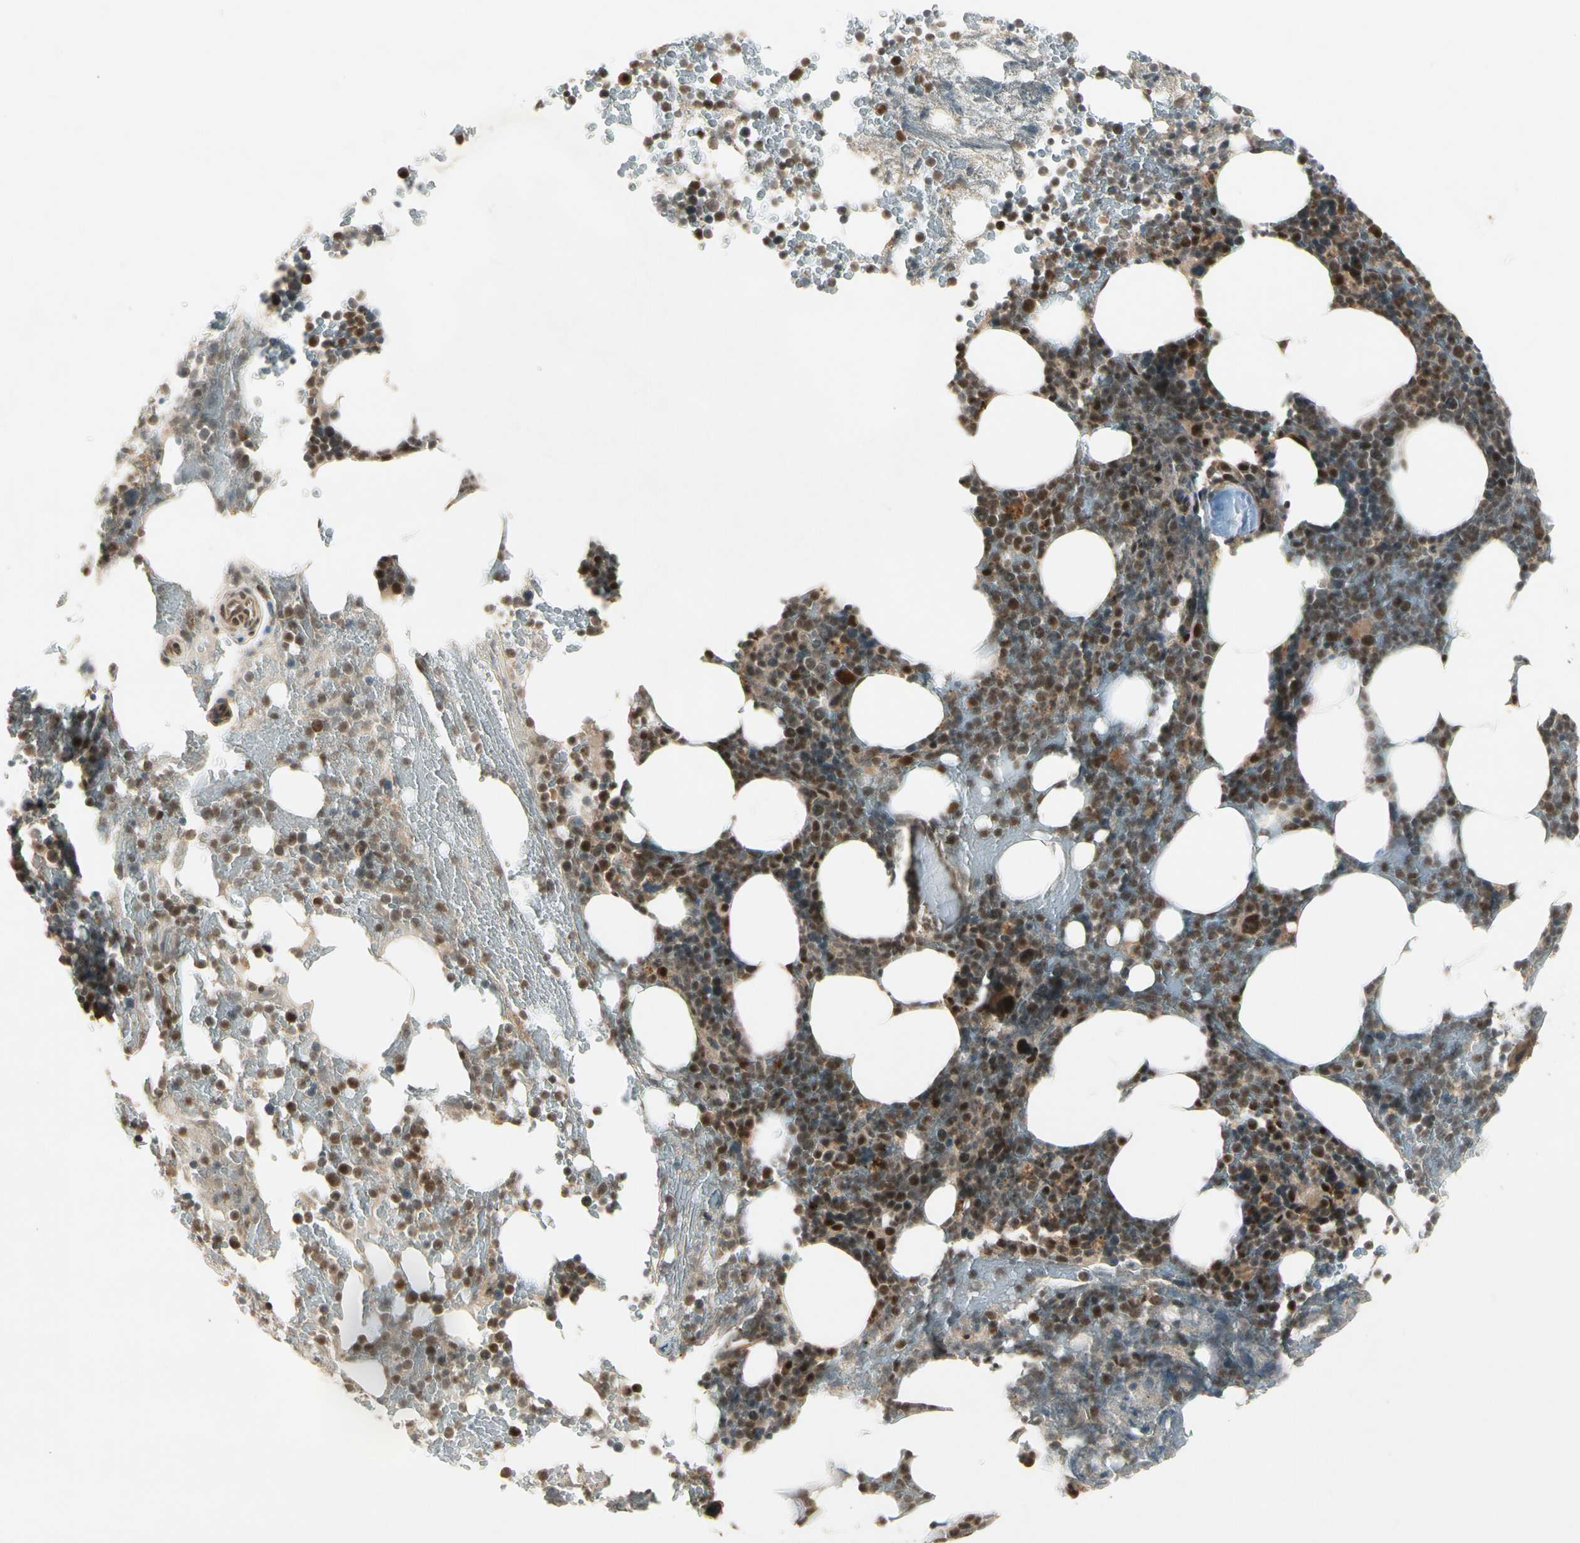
{"staining": {"intensity": "moderate", "quantity": "25%-75%", "location": "cytoplasmic/membranous,nuclear"}, "tissue": "bone marrow", "cell_type": "Hematopoietic cells", "image_type": "normal", "snomed": [{"axis": "morphology", "description": "Normal tissue, NOS"}, {"axis": "topography", "description": "Bone marrow"}], "caption": "Protein staining shows moderate cytoplasmic/membranous,nuclear positivity in approximately 25%-75% of hematopoietic cells in normal bone marrow.", "gene": "CDK11A", "patient": {"sex": "female", "age": 66}}